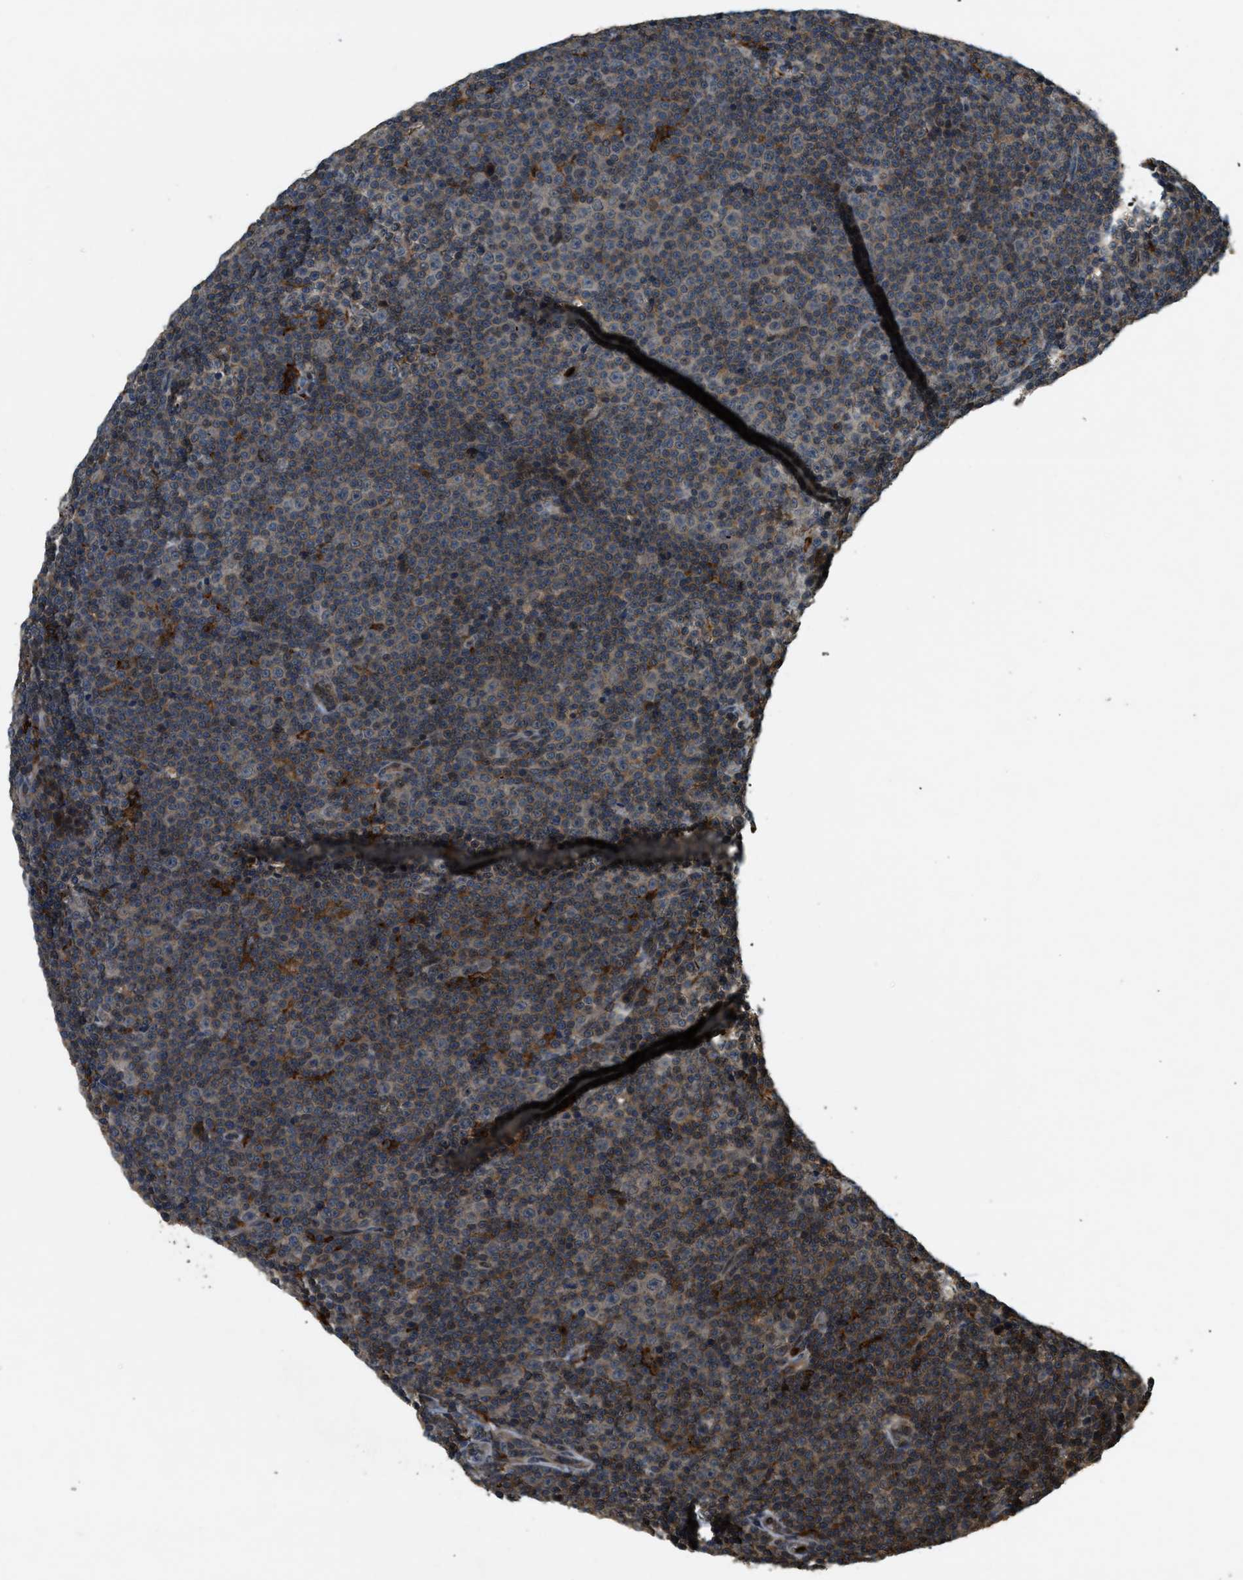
{"staining": {"intensity": "weak", "quantity": "<25%", "location": "cytoplasmic/membranous"}, "tissue": "lymphoma", "cell_type": "Tumor cells", "image_type": "cancer", "snomed": [{"axis": "morphology", "description": "Malignant lymphoma, non-Hodgkin's type, Low grade"}, {"axis": "topography", "description": "Lymph node"}], "caption": "IHC photomicrograph of human lymphoma stained for a protein (brown), which demonstrates no staining in tumor cells. (DAB (3,3'-diaminobenzidine) immunohistochemistry (IHC), high magnification).", "gene": "RNF141", "patient": {"sex": "female", "age": 67}}